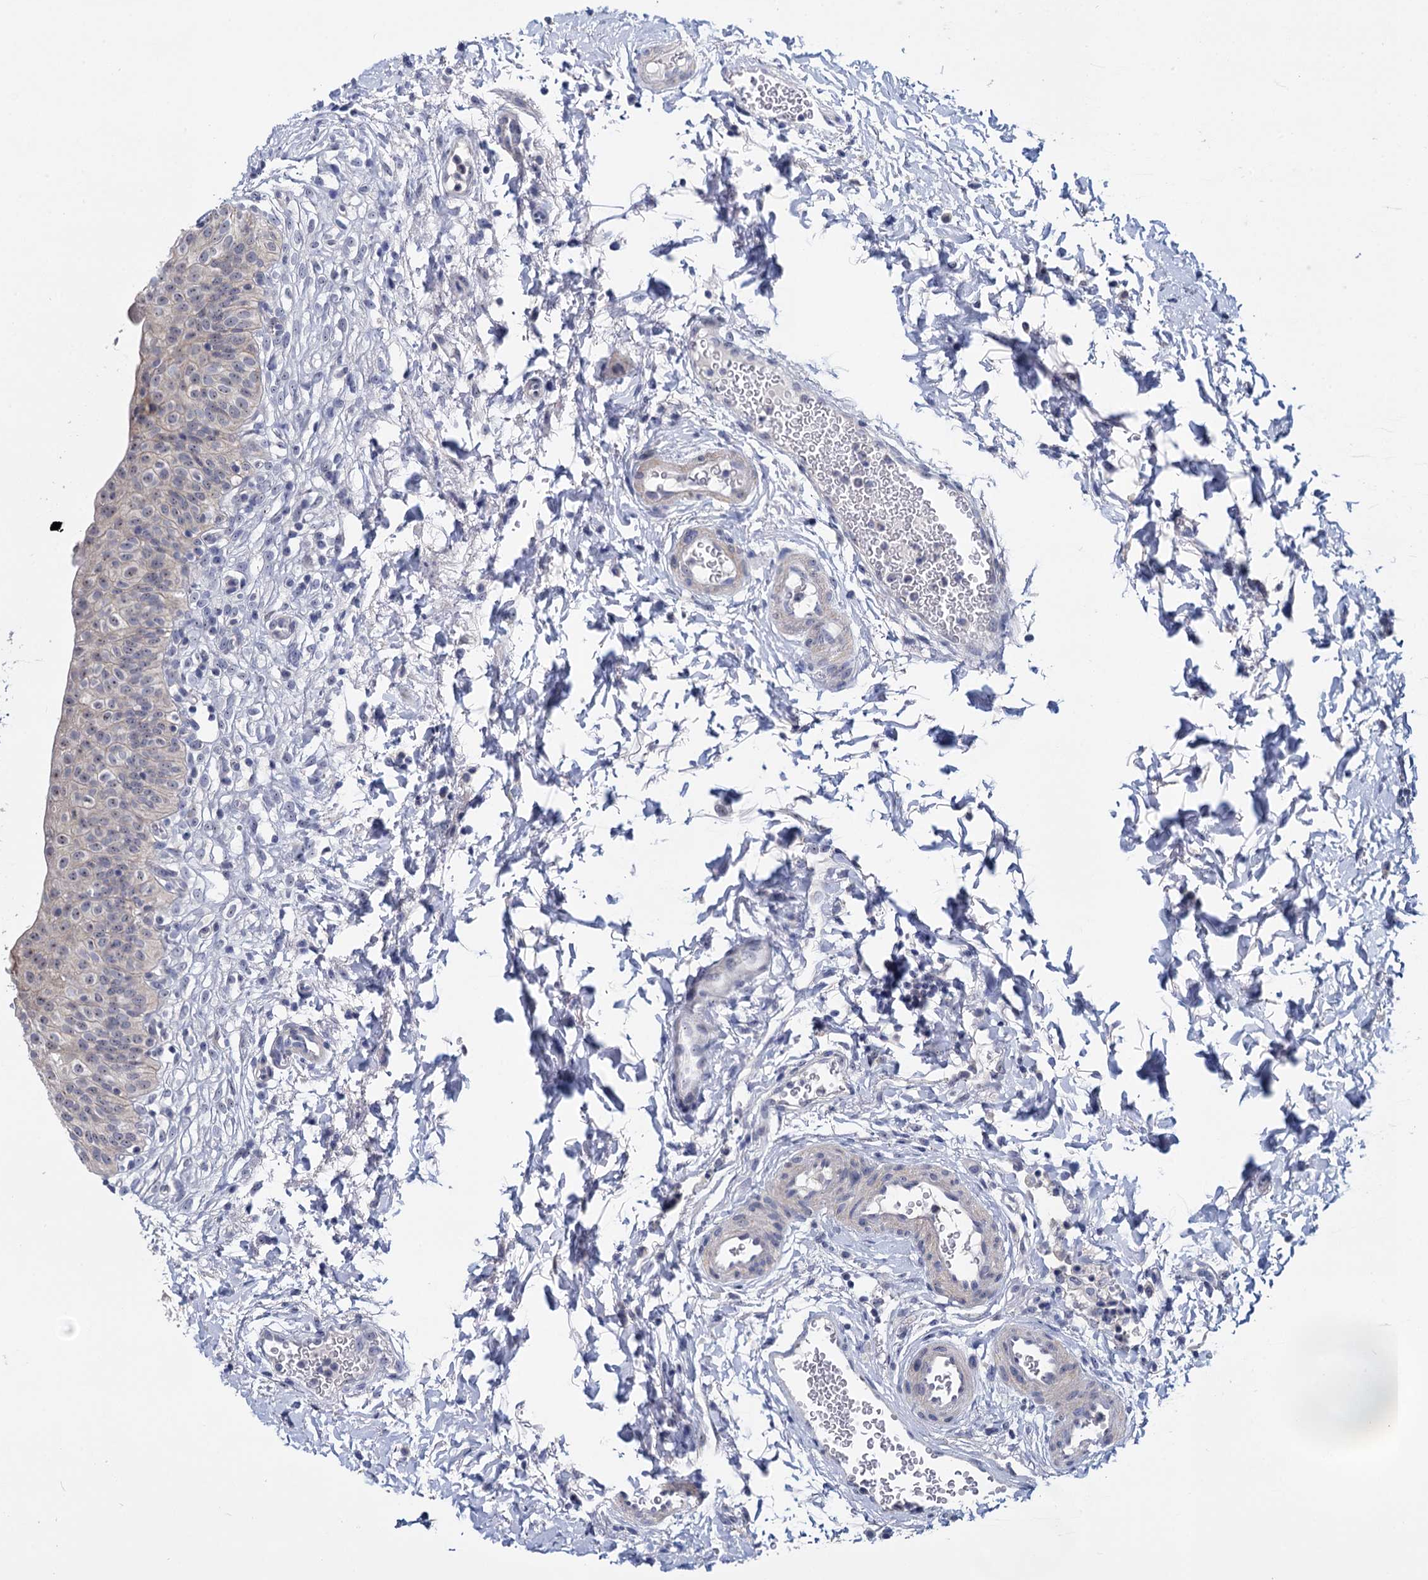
{"staining": {"intensity": "negative", "quantity": "none", "location": "none"}, "tissue": "urinary bladder", "cell_type": "Urothelial cells", "image_type": "normal", "snomed": [{"axis": "morphology", "description": "Normal tissue, NOS"}, {"axis": "topography", "description": "Urinary bladder"}], "caption": "DAB (3,3'-diaminobenzidine) immunohistochemical staining of normal urinary bladder demonstrates no significant positivity in urothelial cells.", "gene": "SFN", "patient": {"sex": "male", "age": 55}}